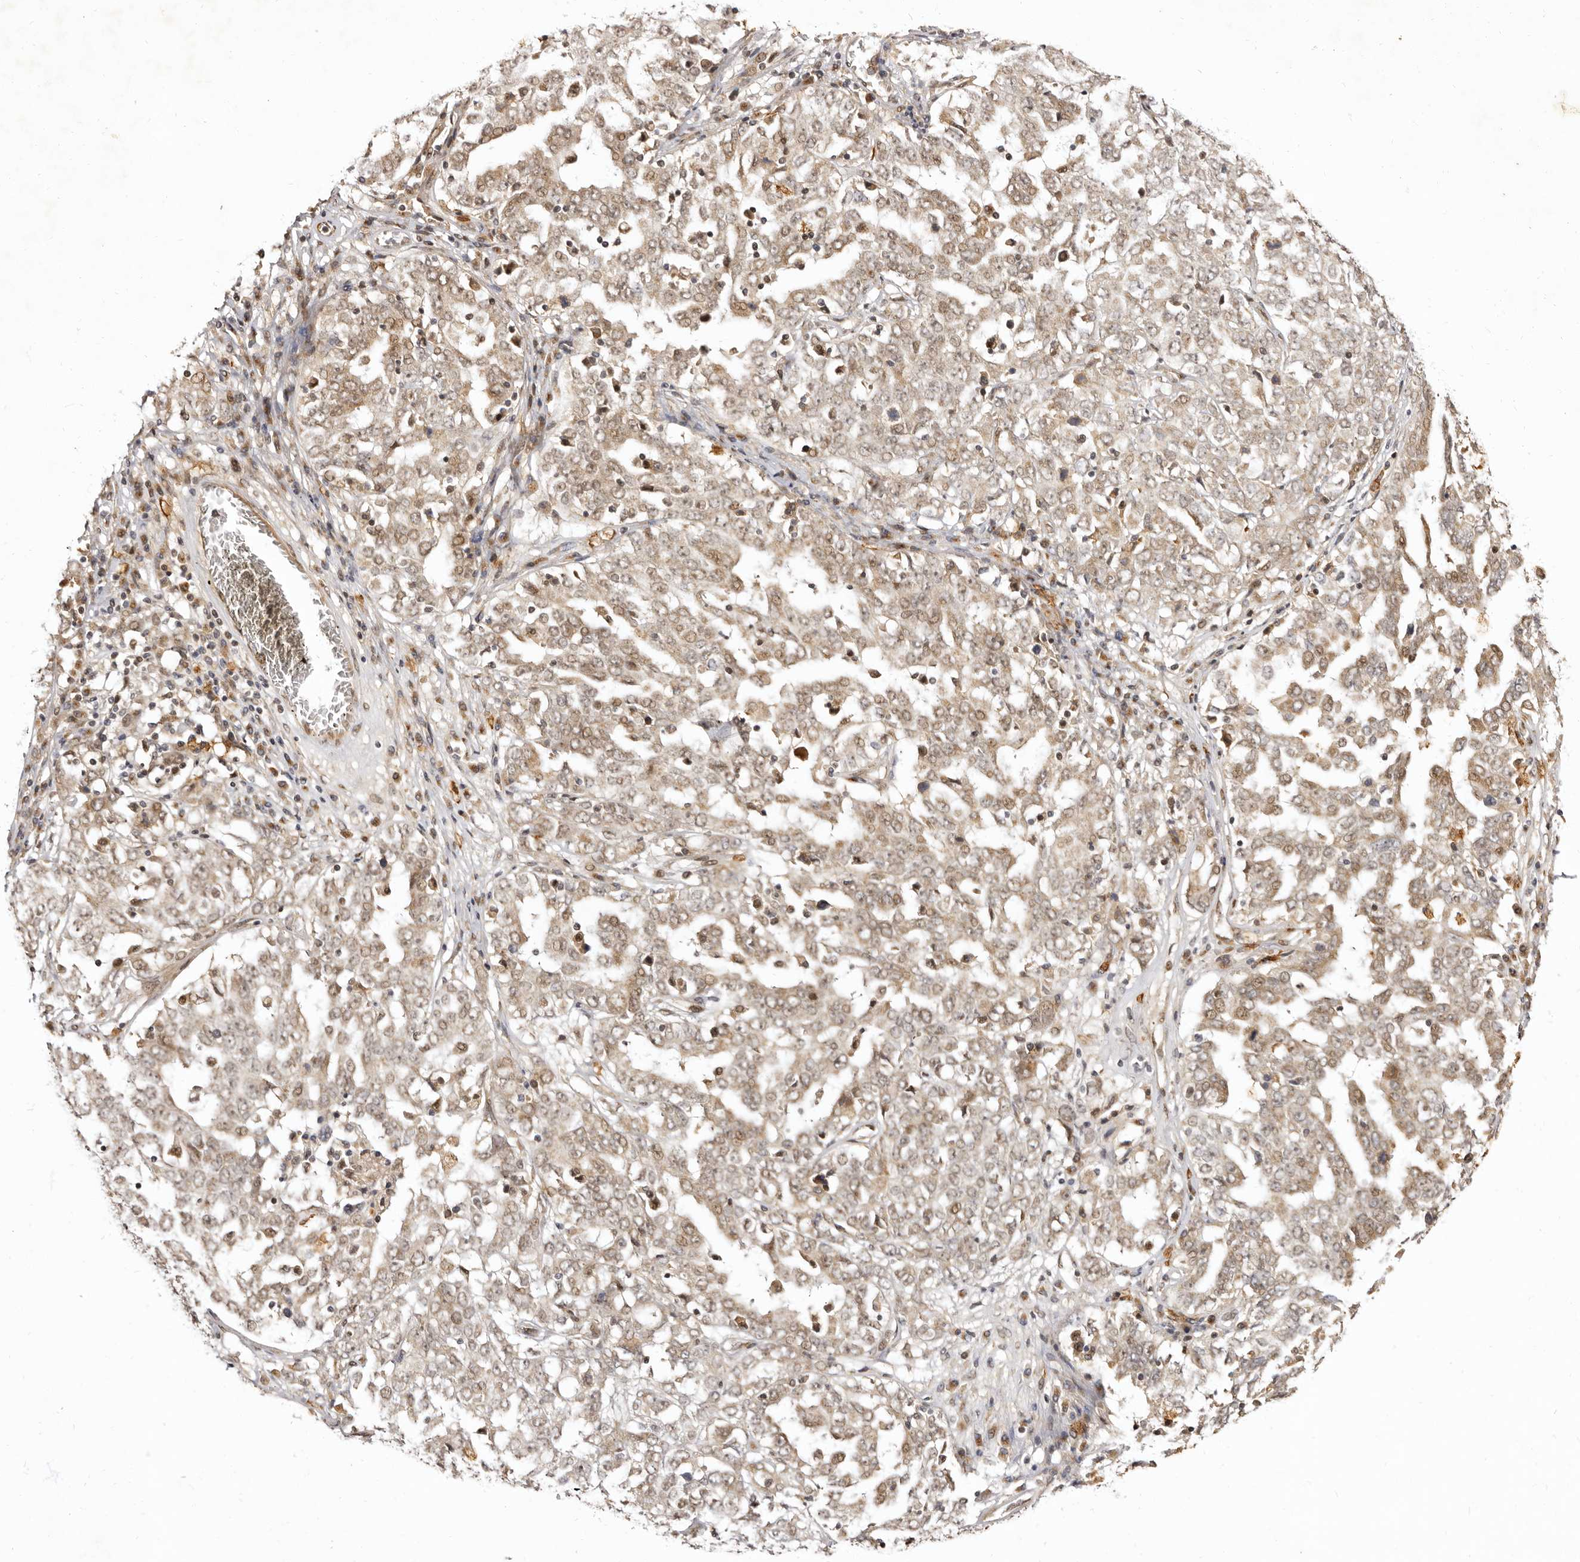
{"staining": {"intensity": "weak", "quantity": ">75%", "location": "cytoplasmic/membranous,nuclear"}, "tissue": "ovarian cancer", "cell_type": "Tumor cells", "image_type": "cancer", "snomed": [{"axis": "morphology", "description": "Carcinoma, endometroid"}, {"axis": "topography", "description": "Ovary"}], "caption": "DAB (3,3'-diaminobenzidine) immunohistochemical staining of human endometroid carcinoma (ovarian) exhibits weak cytoplasmic/membranous and nuclear protein expression in about >75% of tumor cells. Immunohistochemistry stains the protein of interest in brown and the nuclei are stained blue.", "gene": "ZNF326", "patient": {"sex": "female", "age": 62}}